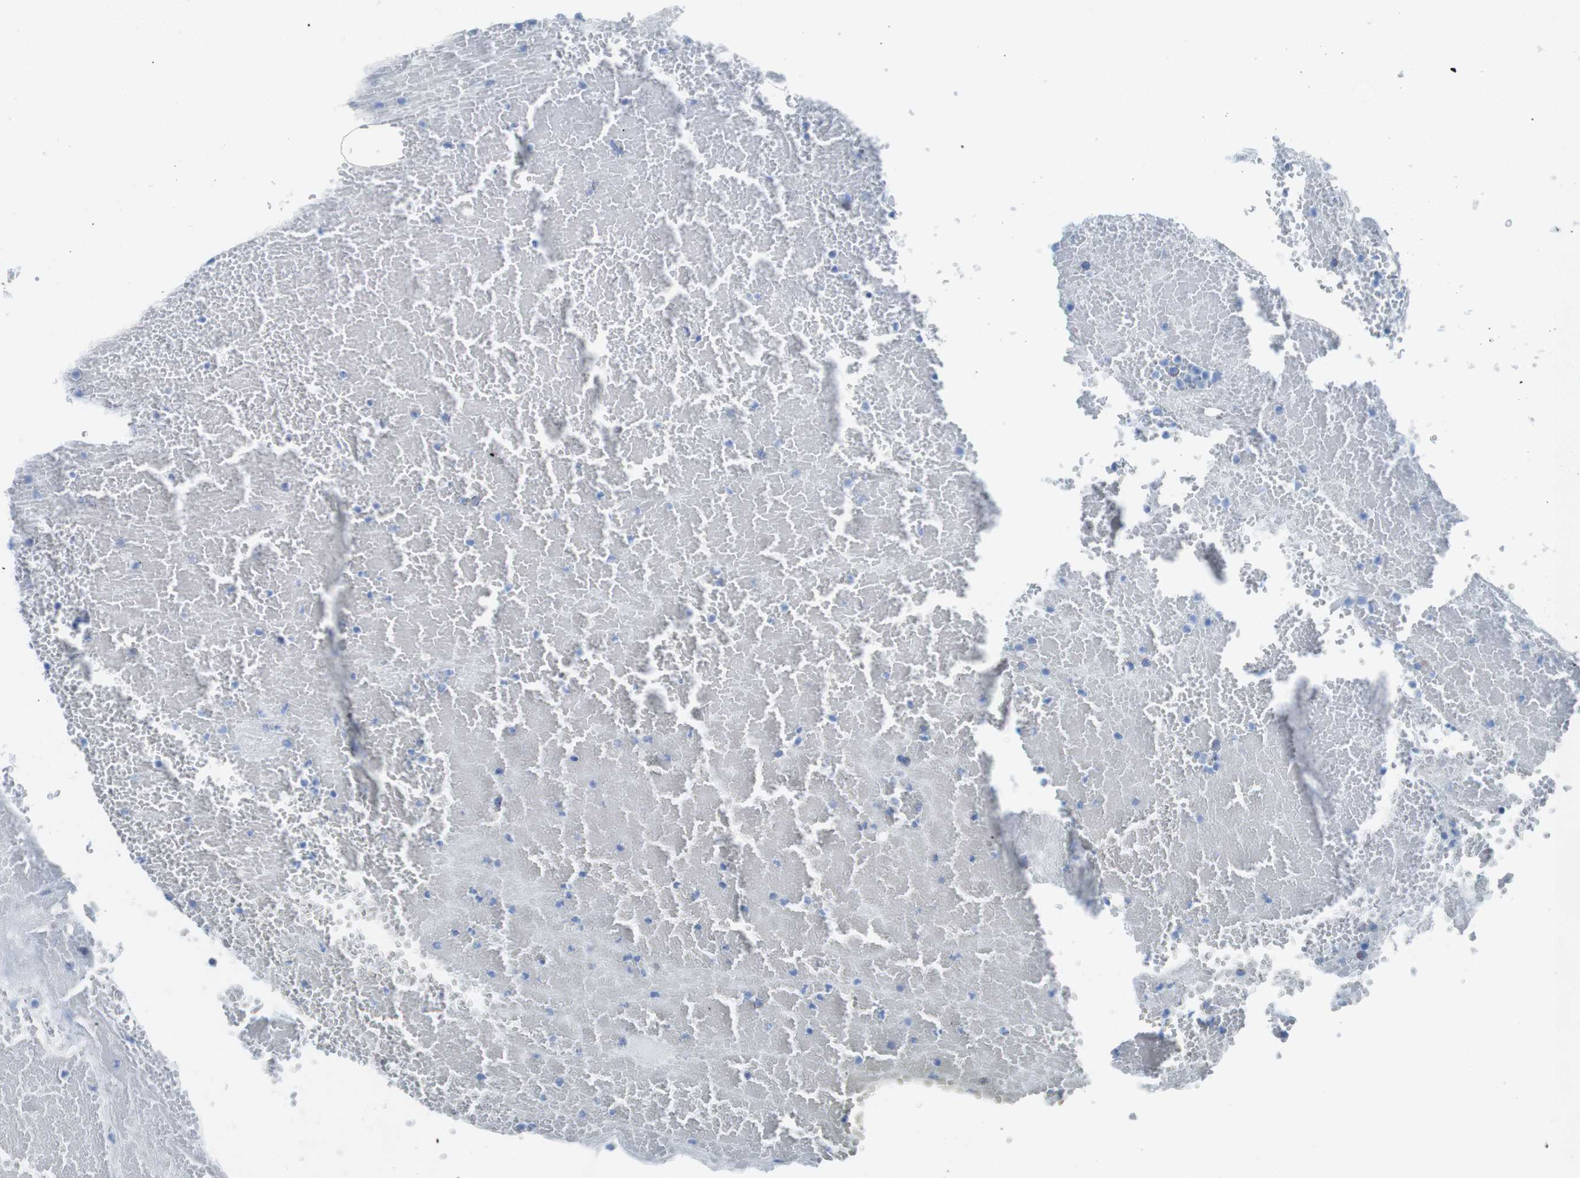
{"staining": {"intensity": "negative", "quantity": "none", "location": "none"}, "tissue": "renal cancer", "cell_type": "Tumor cells", "image_type": "cancer", "snomed": [{"axis": "morphology", "description": "Adenocarcinoma, NOS"}, {"axis": "topography", "description": "Kidney"}], "caption": "Photomicrograph shows no protein positivity in tumor cells of renal cancer tissue. (DAB (3,3'-diaminobenzidine) immunohistochemistry (IHC) visualized using brightfield microscopy, high magnification).", "gene": "TMEM207", "patient": {"sex": "female", "age": 69}}